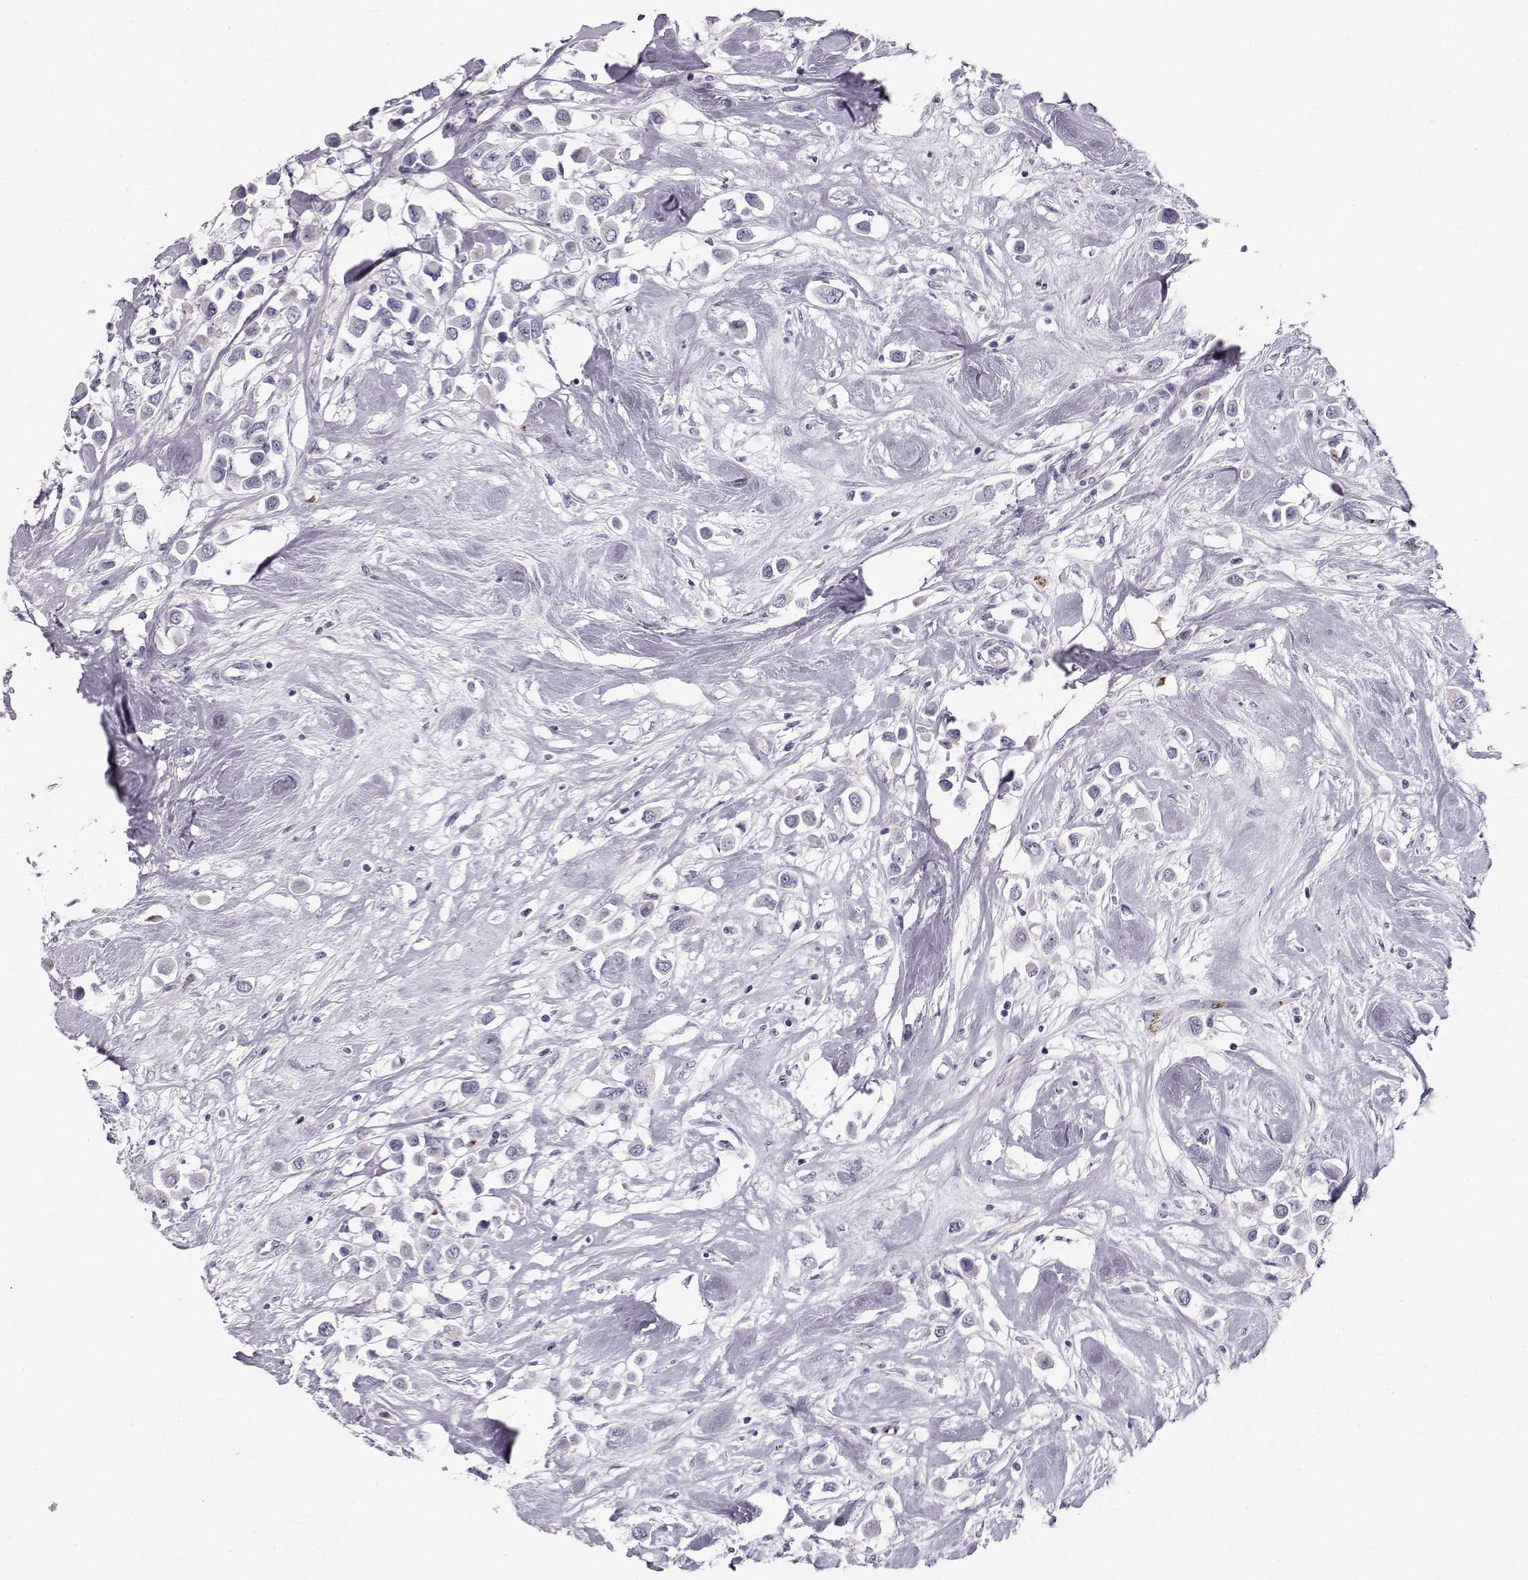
{"staining": {"intensity": "negative", "quantity": "none", "location": "none"}, "tissue": "breast cancer", "cell_type": "Tumor cells", "image_type": "cancer", "snomed": [{"axis": "morphology", "description": "Duct carcinoma"}, {"axis": "topography", "description": "Breast"}], "caption": "Immunohistochemistry (IHC) image of neoplastic tissue: human breast cancer stained with DAB (3,3'-diaminobenzidine) shows no significant protein positivity in tumor cells. (Stains: DAB immunohistochemistry (IHC) with hematoxylin counter stain, Microscopy: brightfield microscopy at high magnification).", "gene": "RD3", "patient": {"sex": "female", "age": 61}}